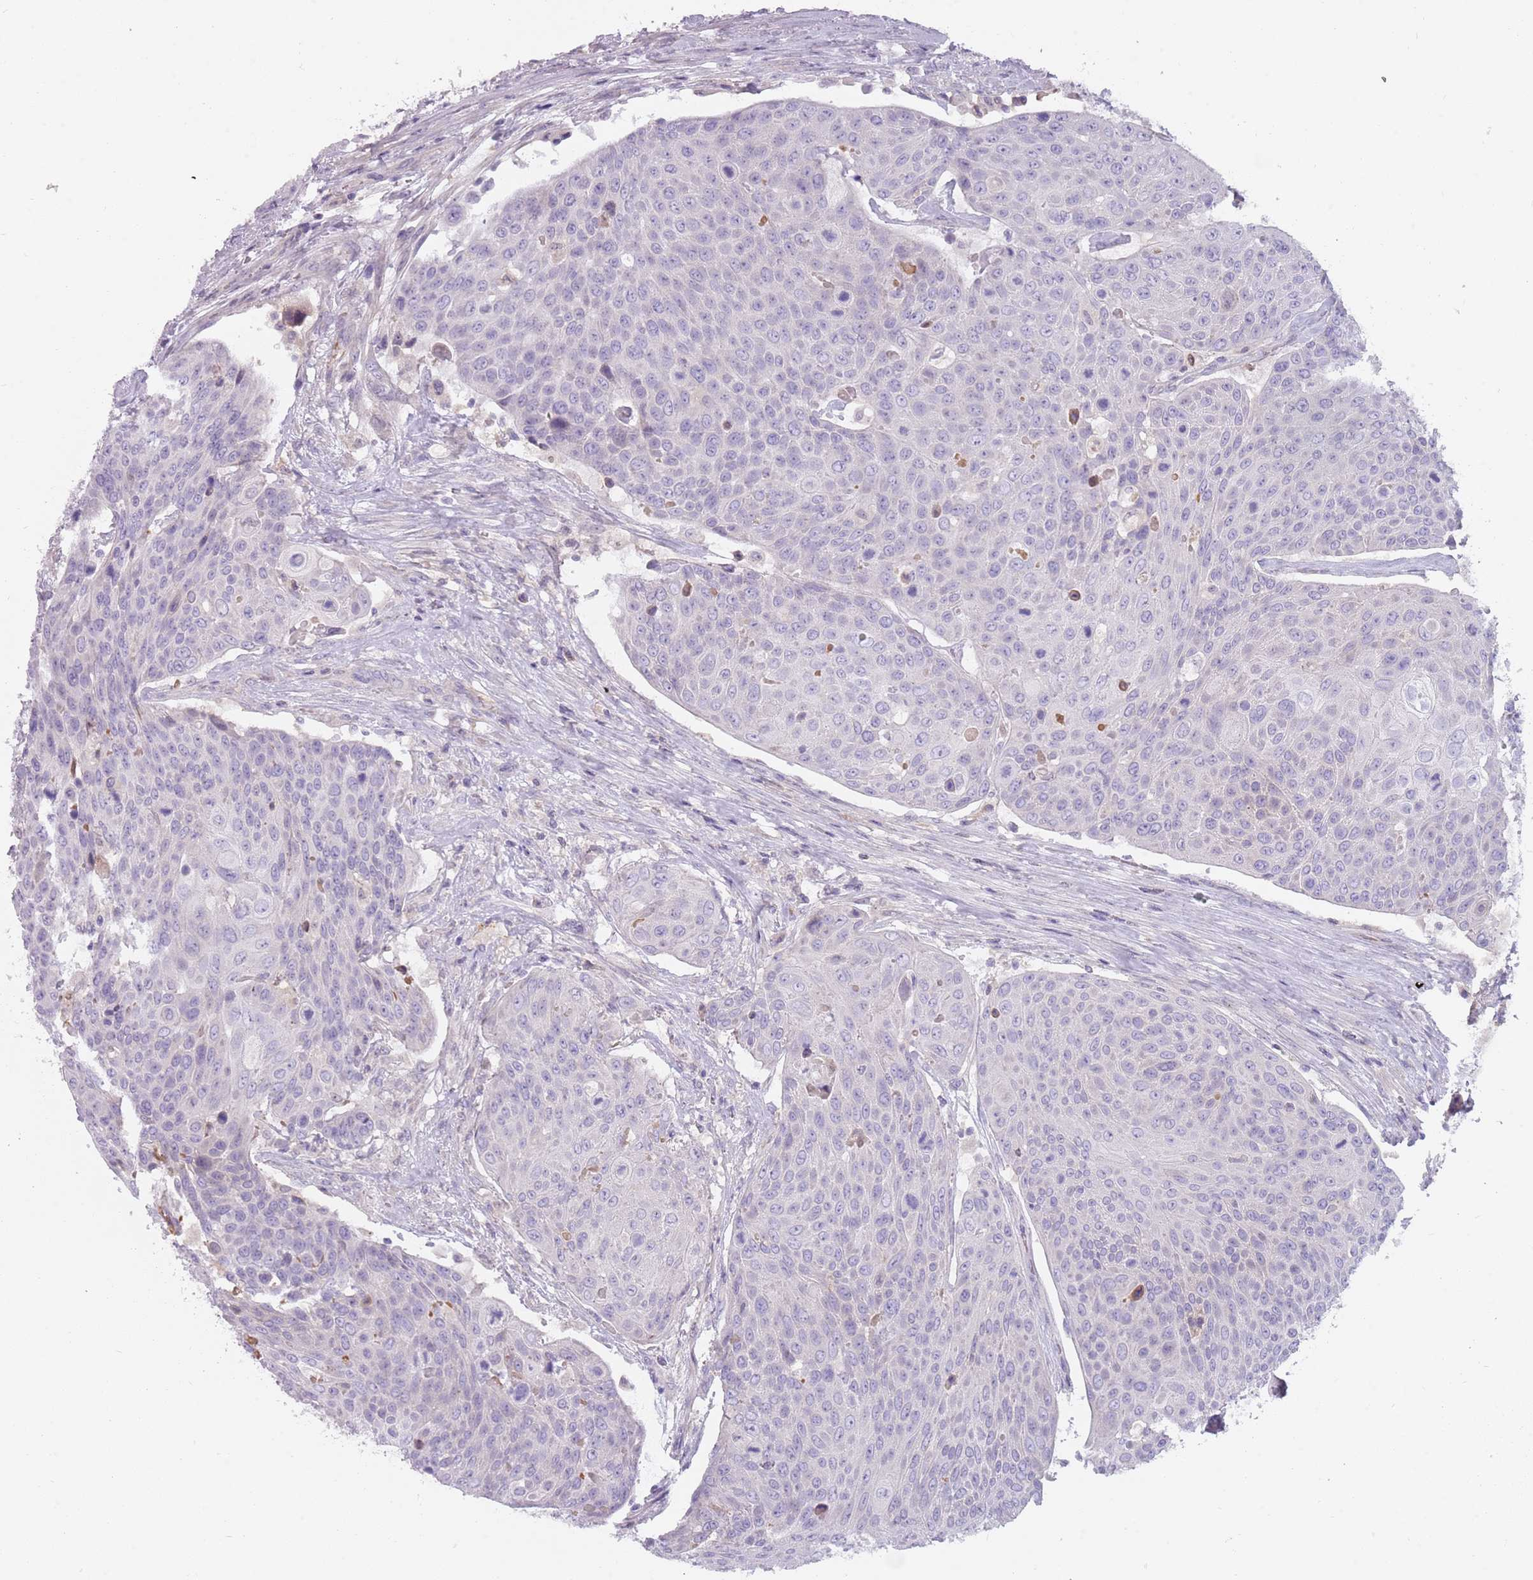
{"staining": {"intensity": "negative", "quantity": "none", "location": "none"}, "tissue": "urothelial cancer", "cell_type": "Tumor cells", "image_type": "cancer", "snomed": [{"axis": "morphology", "description": "Urothelial carcinoma, High grade"}, {"axis": "topography", "description": "Urinary bladder"}], "caption": "Protein analysis of urothelial cancer shows no significant expression in tumor cells.", "gene": "DDX4", "patient": {"sex": "female", "age": 70}}